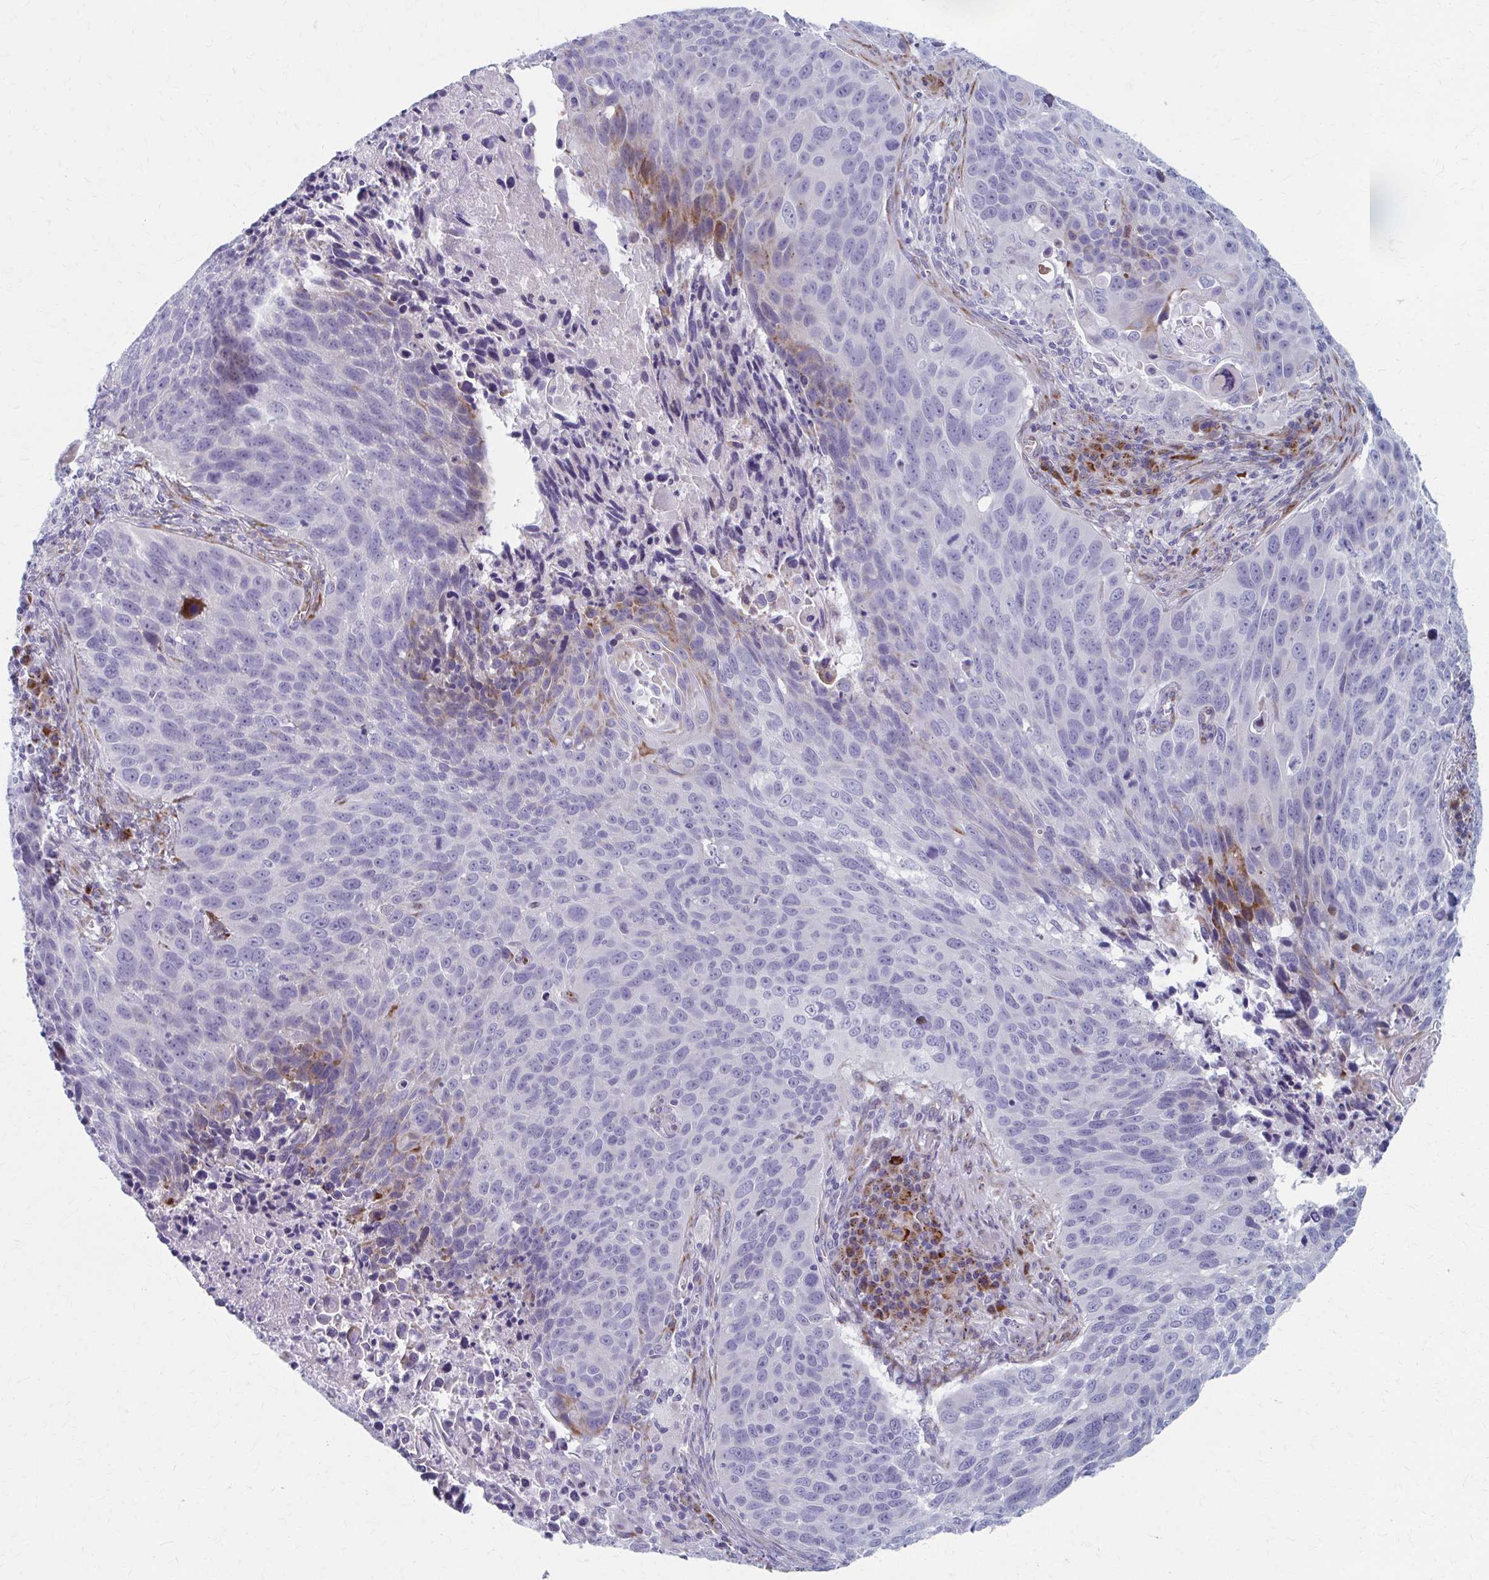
{"staining": {"intensity": "moderate", "quantity": "<25%", "location": "cytoplasmic/membranous"}, "tissue": "lung cancer", "cell_type": "Tumor cells", "image_type": "cancer", "snomed": [{"axis": "morphology", "description": "Squamous cell carcinoma, NOS"}, {"axis": "topography", "description": "Lung"}], "caption": "Lung squamous cell carcinoma was stained to show a protein in brown. There is low levels of moderate cytoplasmic/membranous positivity in approximately <25% of tumor cells.", "gene": "OLFM2", "patient": {"sex": "male", "age": 78}}